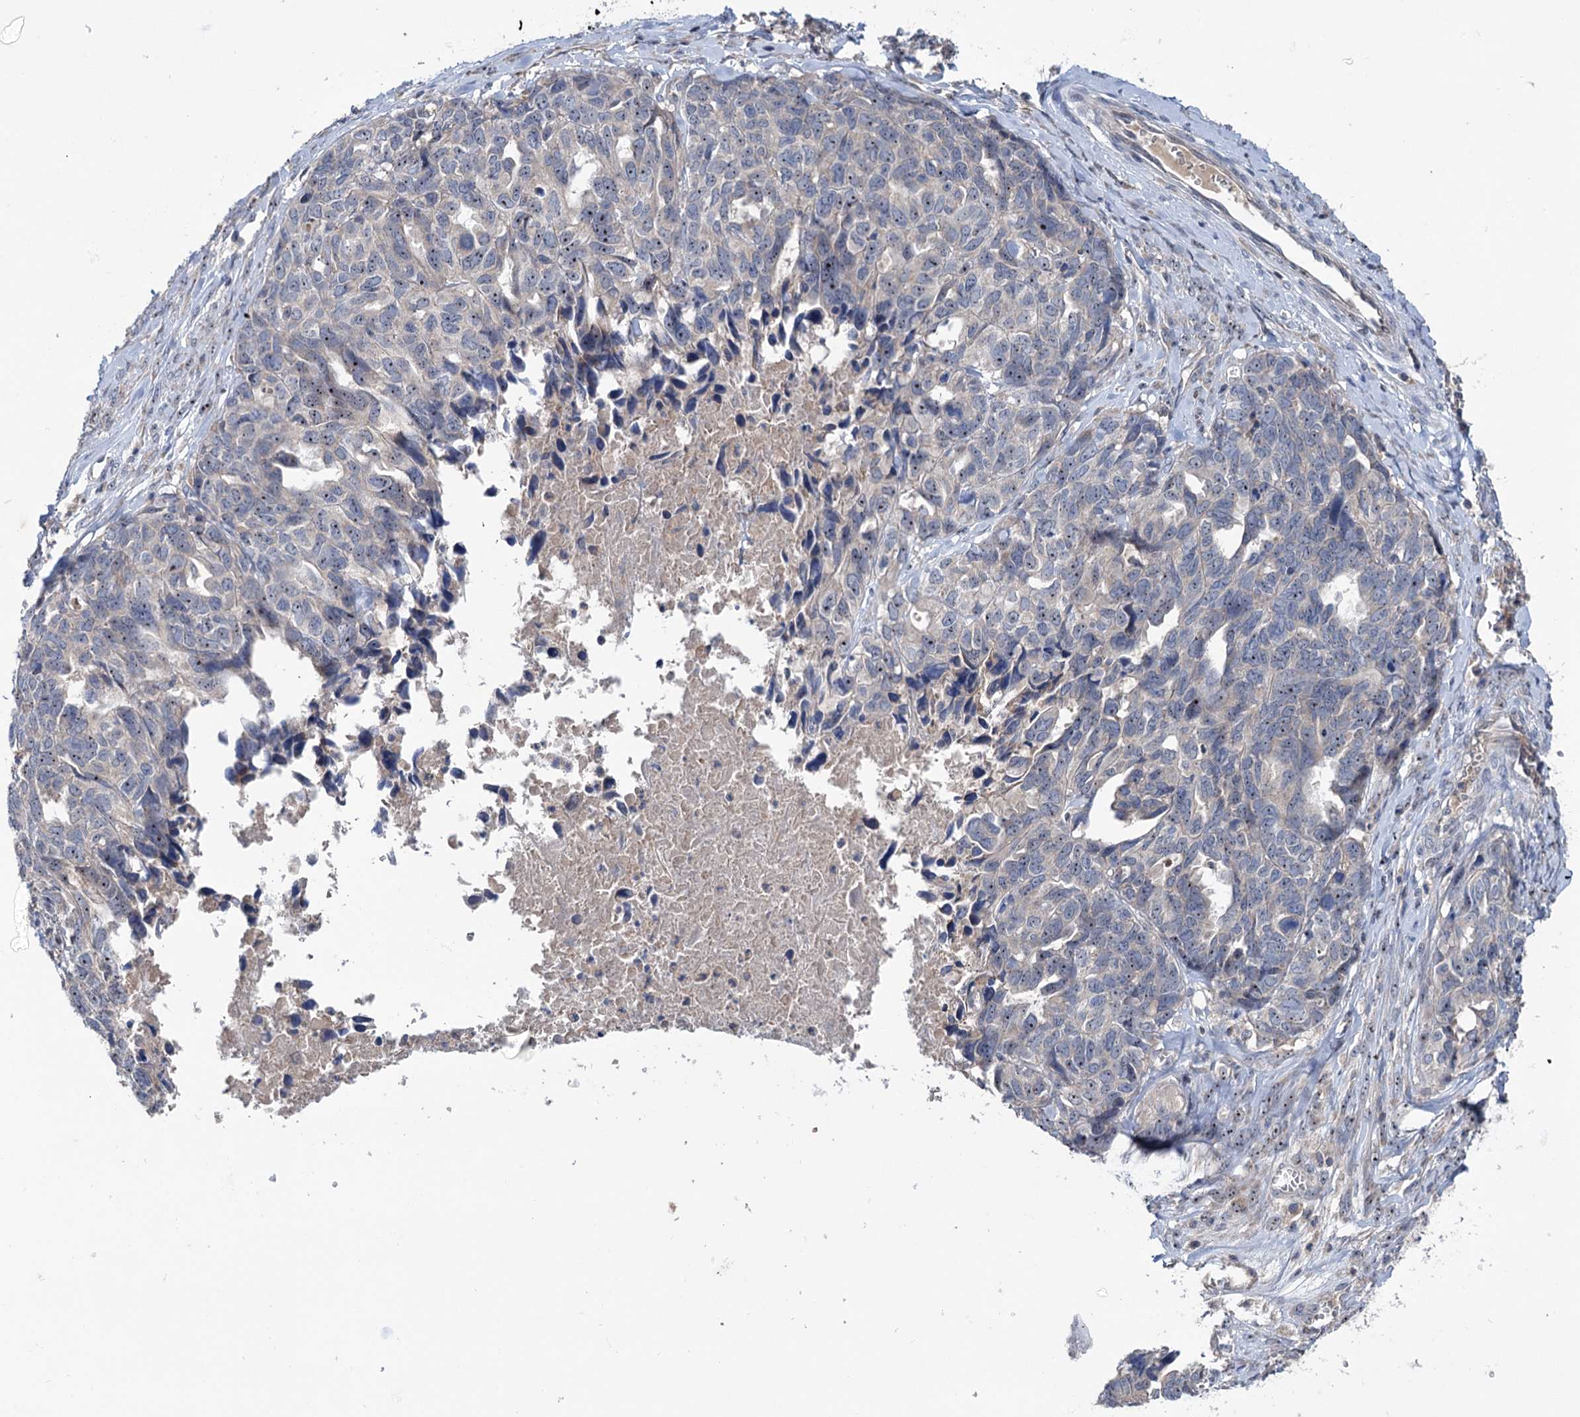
{"staining": {"intensity": "weak", "quantity": "<25%", "location": "nuclear"}, "tissue": "ovarian cancer", "cell_type": "Tumor cells", "image_type": "cancer", "snomed": [{"axis": "morphology", "description": "Cystadenocarcinoma, serous, NOS"}, {"axis": "topography", "description": "Ovary"}], "caption": "Histopathology image shows no significant protein staining in tumor cells of ovarian serous cystadenocarcinoma.", "gene": "HTR3B", "patient": {"sex": "female", "age": 79}}